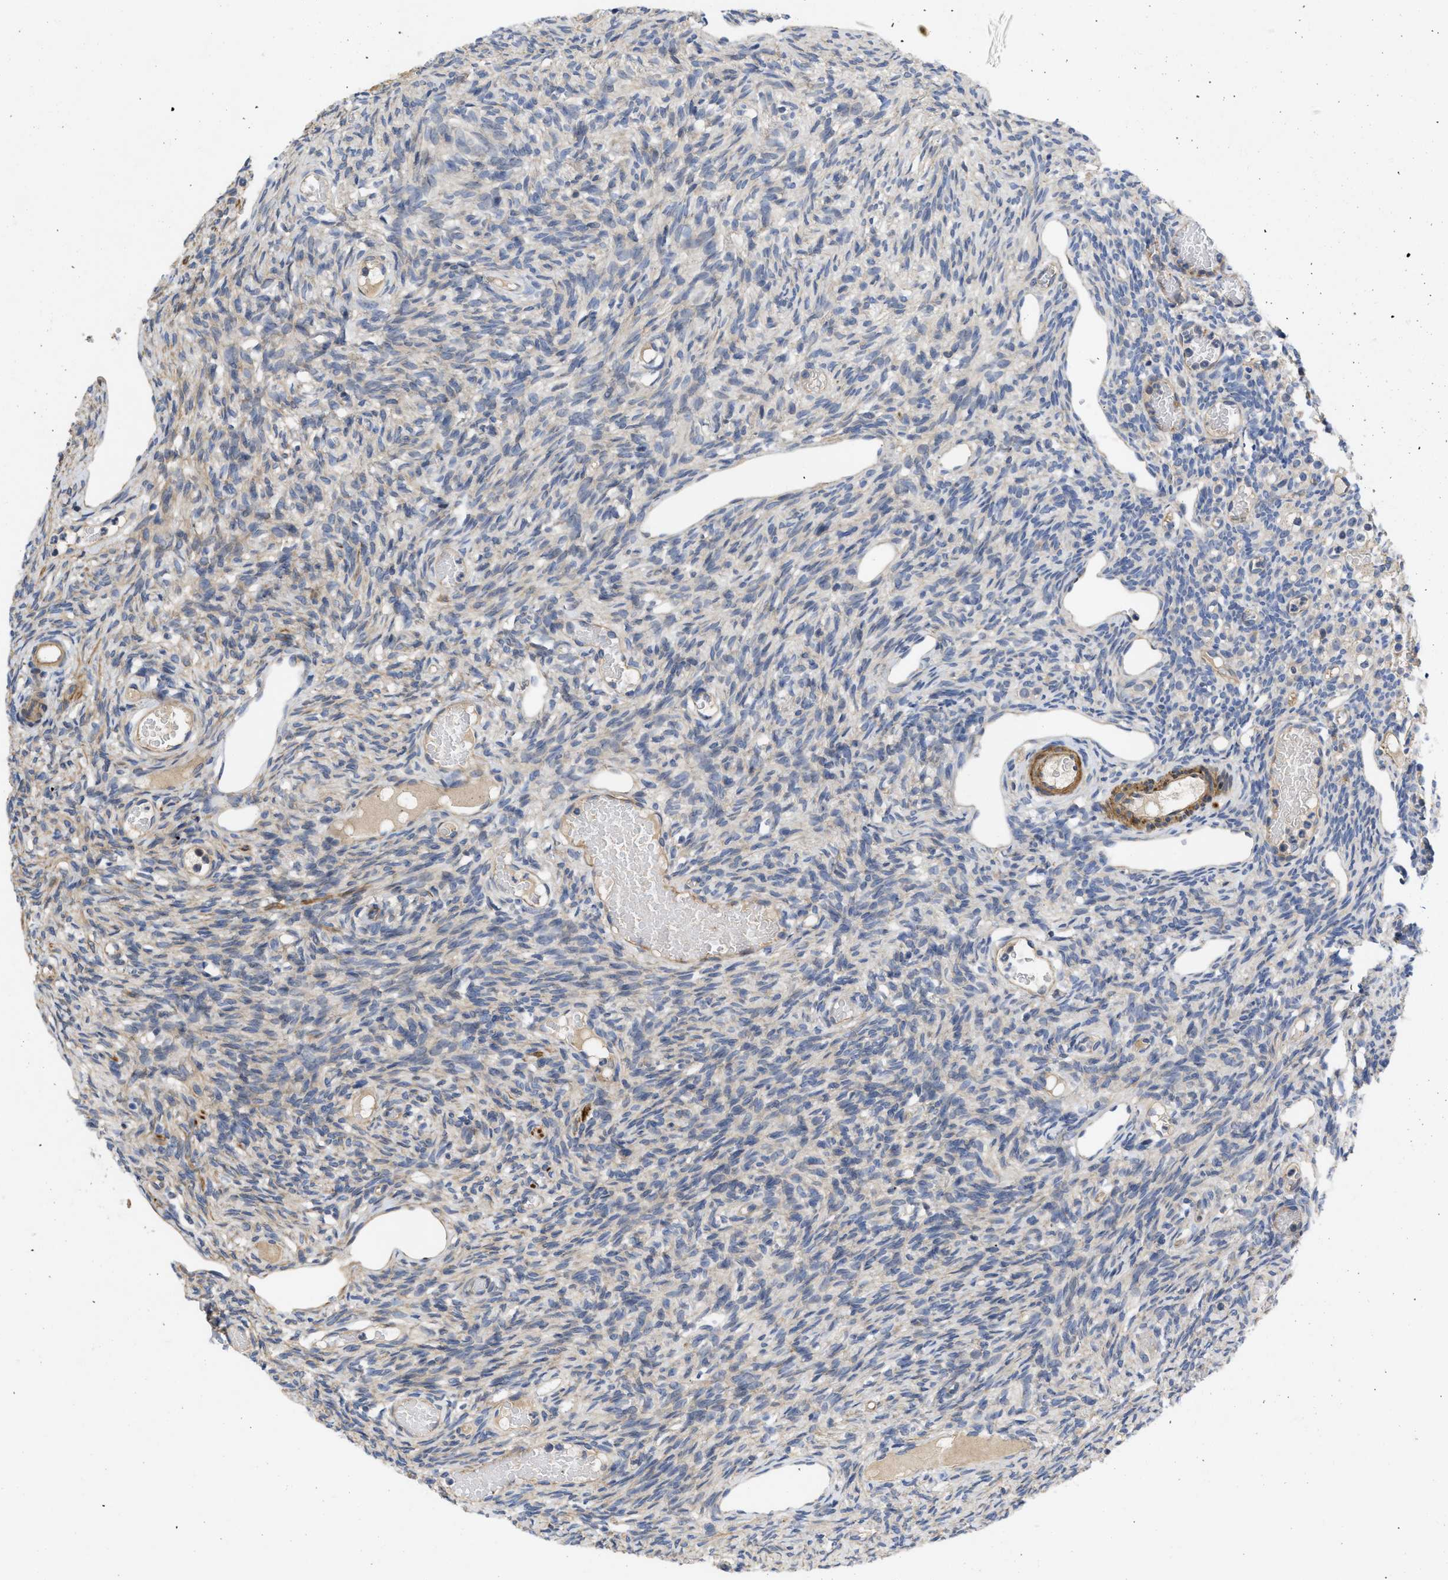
{"staining": {"intensity": "weak", "quantity": ">75%", "location": "cytoplasmic/membranous"}, "tissue": "ovary", "cell_type": "Follicle cells", "image_type": "normal", "snomed": [{"axis": "morphology", "description": "Normal tissue, NOS"}, {"axis": "topography", "description": "Ovary"}], "caption": "Immunohistochemistry (DAB) staining of normal human ovary demonstrates weak cytoplasmic/membranous protein expression in about >75% of follicle cells.", "gene": "ARHGEF26", "patient": {"sex": "female", "age": 33}}